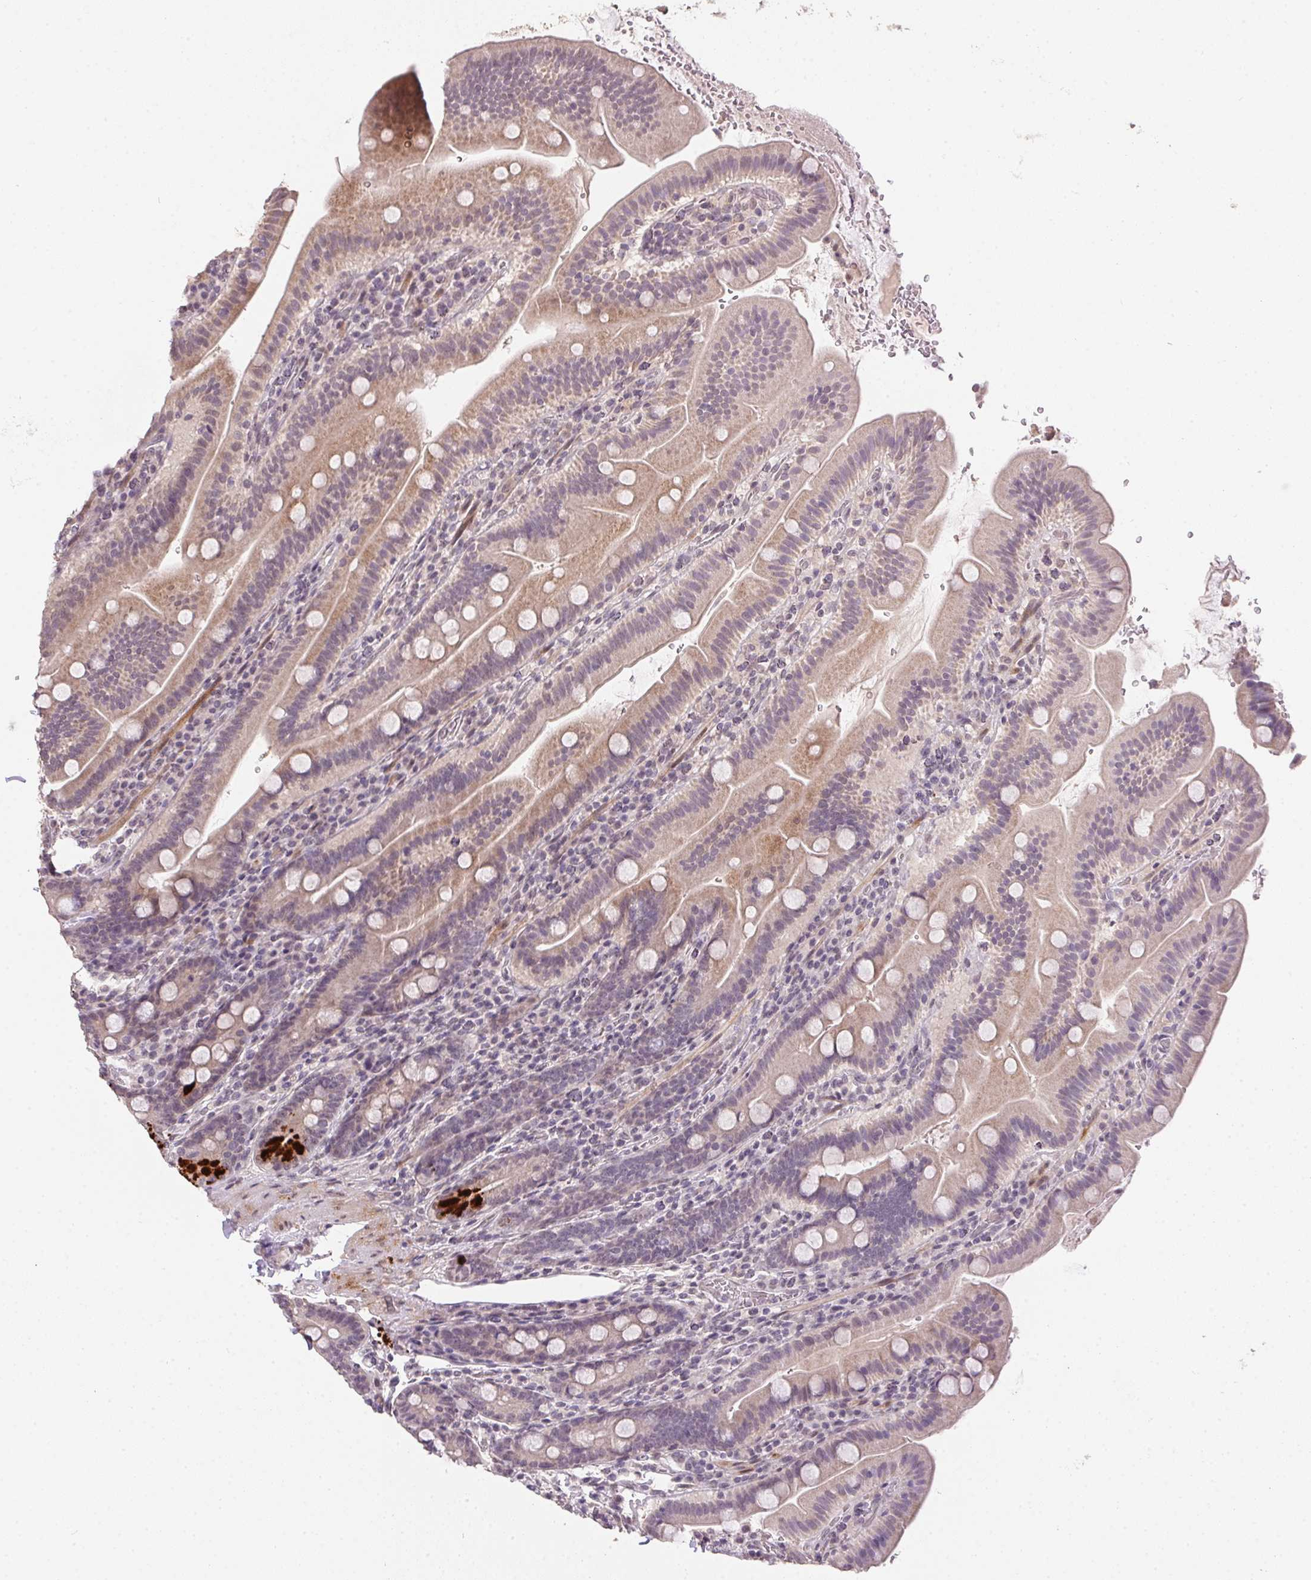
{"staining": {"intensity": "strong", "quantity": "<25%", "location": "cytoplasmic/membranous"}, "tissue": "small intestine", "cell_type": "Glandular cells", "image_type": "normal", "snomed": [{"axis": "morphology", "description": "Normal tissue, NOS"}, {"axis": "topography", "description": "Small intestine"}], "caption": "Unremarkable small intestine reveals strong cytoplasmic/membranous staining in about <25% of glandular cells.", "gene": "PPP4R4", "patient": {"sex": "male", "age": 26}}